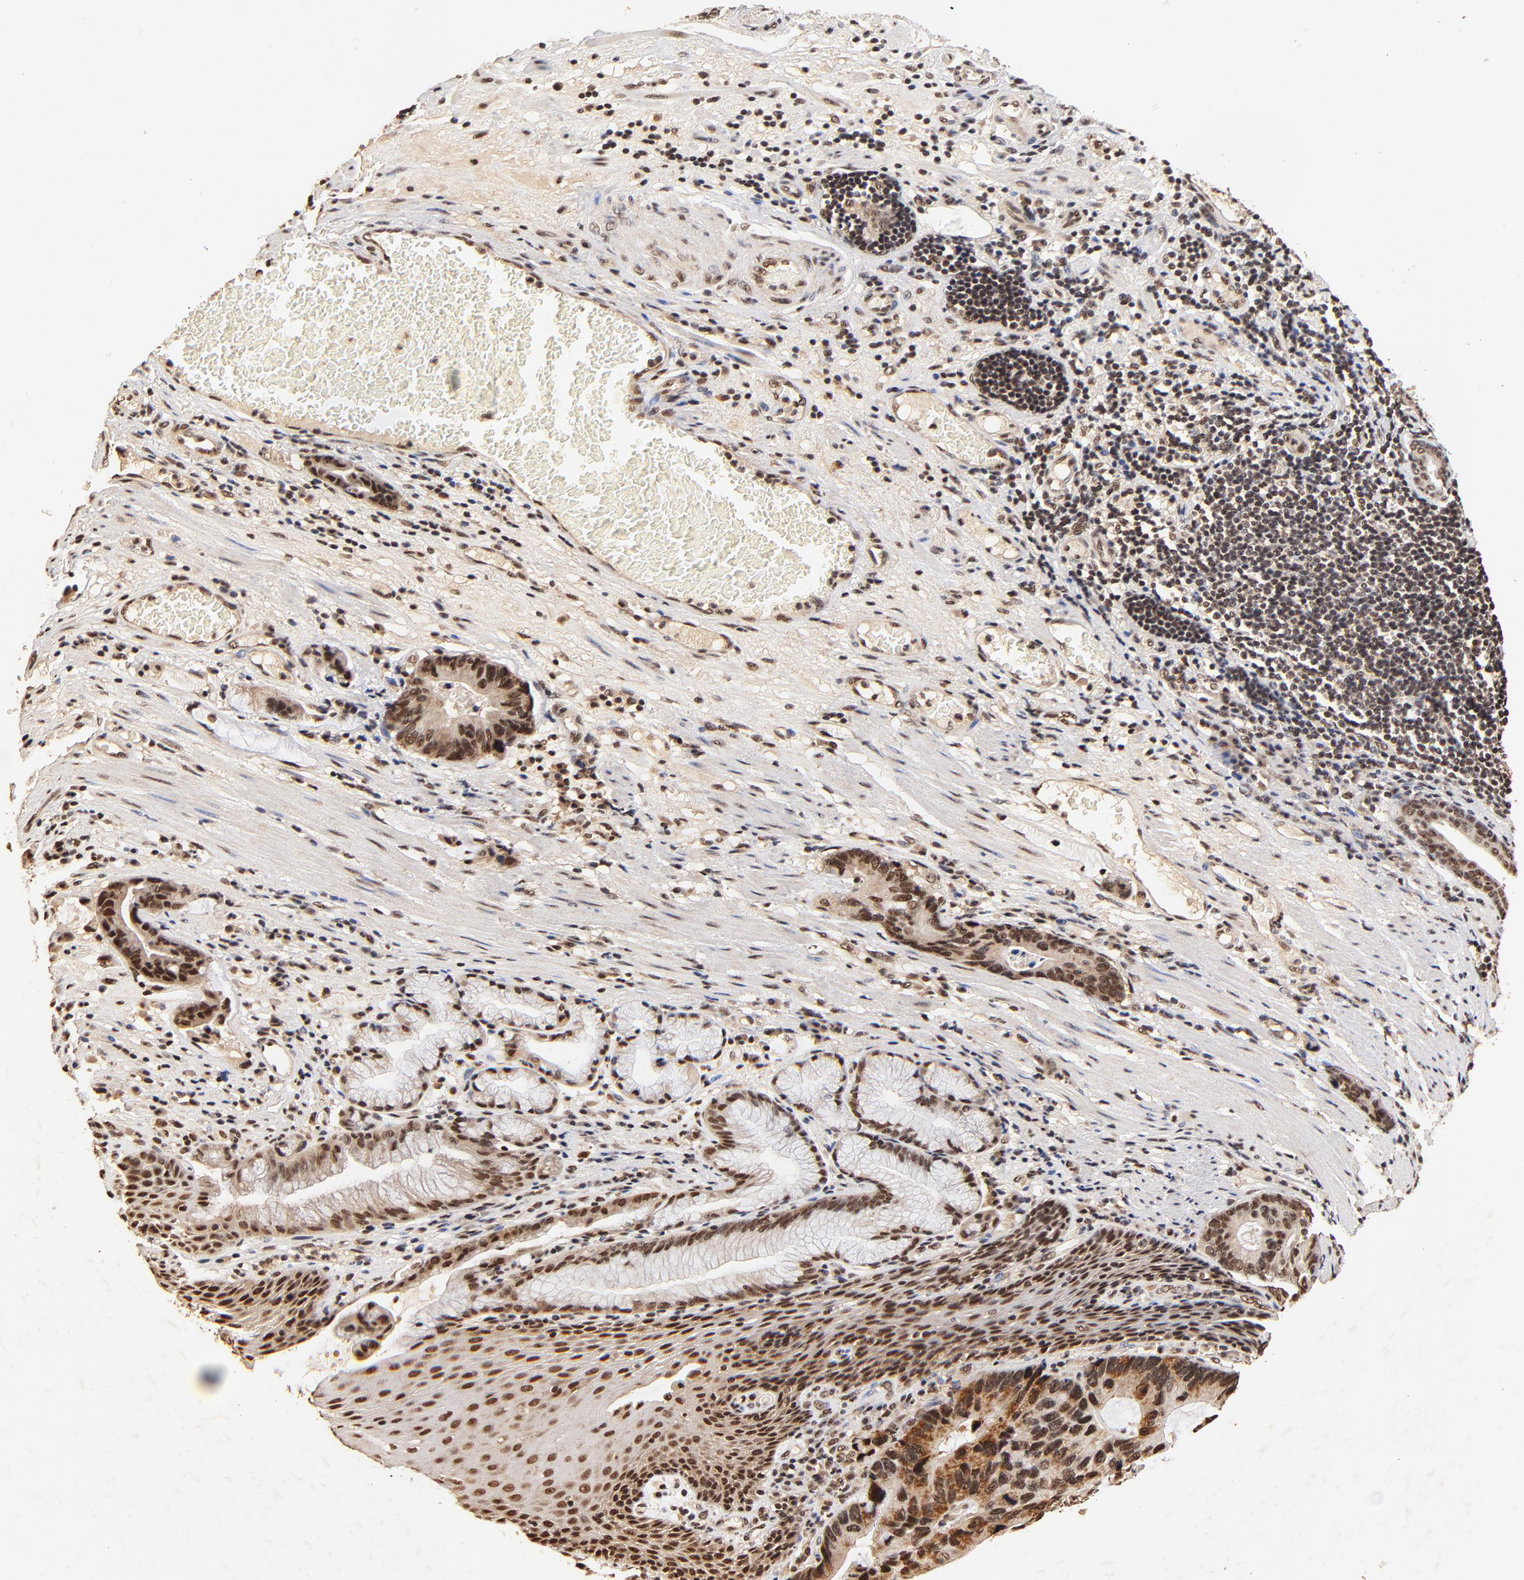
{"staining": {"intensity": "strong", "quantity": ">75%", "location": "cytoplasmic/membranous,nuclear"}, "tissue": "stomach cancer", "cell_type": "Tumor cells", "image_type": "cancer", "snomed": [{"axis": "morphology", "description": "Adenocarcinoma, NOS"}, {"axis": "topography", "description": "Esophagus"}, {"axis": "topography", "description": "Stomach"}], "caption": "Immunohistochemistry of adenocarcinoma (stomach) displays high levels of strong cytoplasmic/membranous and nuclear staining in about >75% of tumor cells.", "gene": "MED12", "patient": {"sex": "male", "age": 74}}